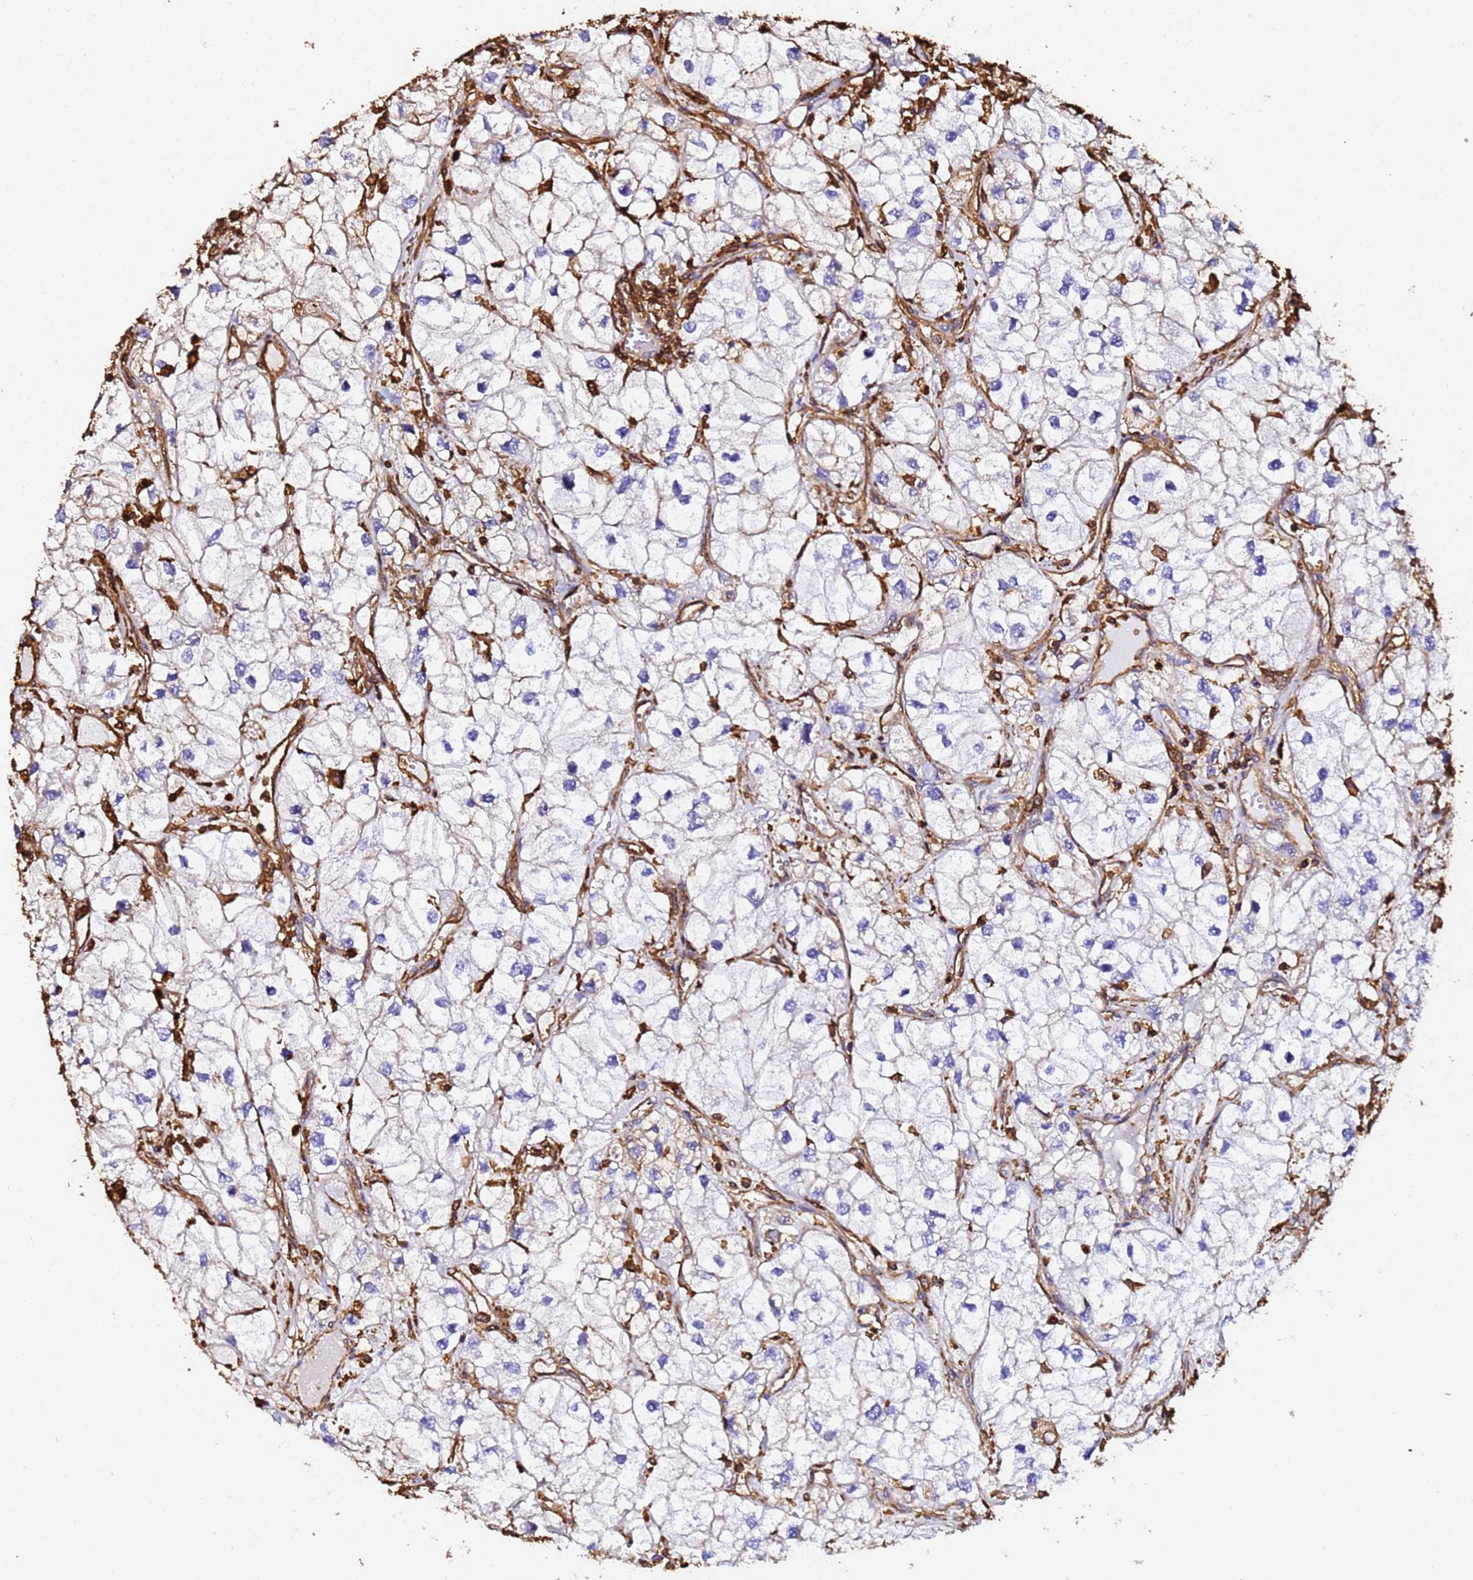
{"staining": {"intensity": "strong", "quantity": "<25%", "location": "cytoplasmic/membranous"}, "tissue": "renal cancer", "cell_type": "Tumor cells", "image_type": "cancer", "snomed": [{"axis": "morphology", "description": "Adenocarcinoma, NOS"}, {"axis": "topography", "description": "Kidney"}], "caption": "Adenocarcinoma (renal) was stained to show a protein in brown. There is medium levels of strong cytoplasmic/membranous expression in about <25% of tumor cells. (DAB IHC, brown staining for protein, blue staining for nuclei).", "gene": "ACTB", "patient": {"sex": "male", "age": 59}}